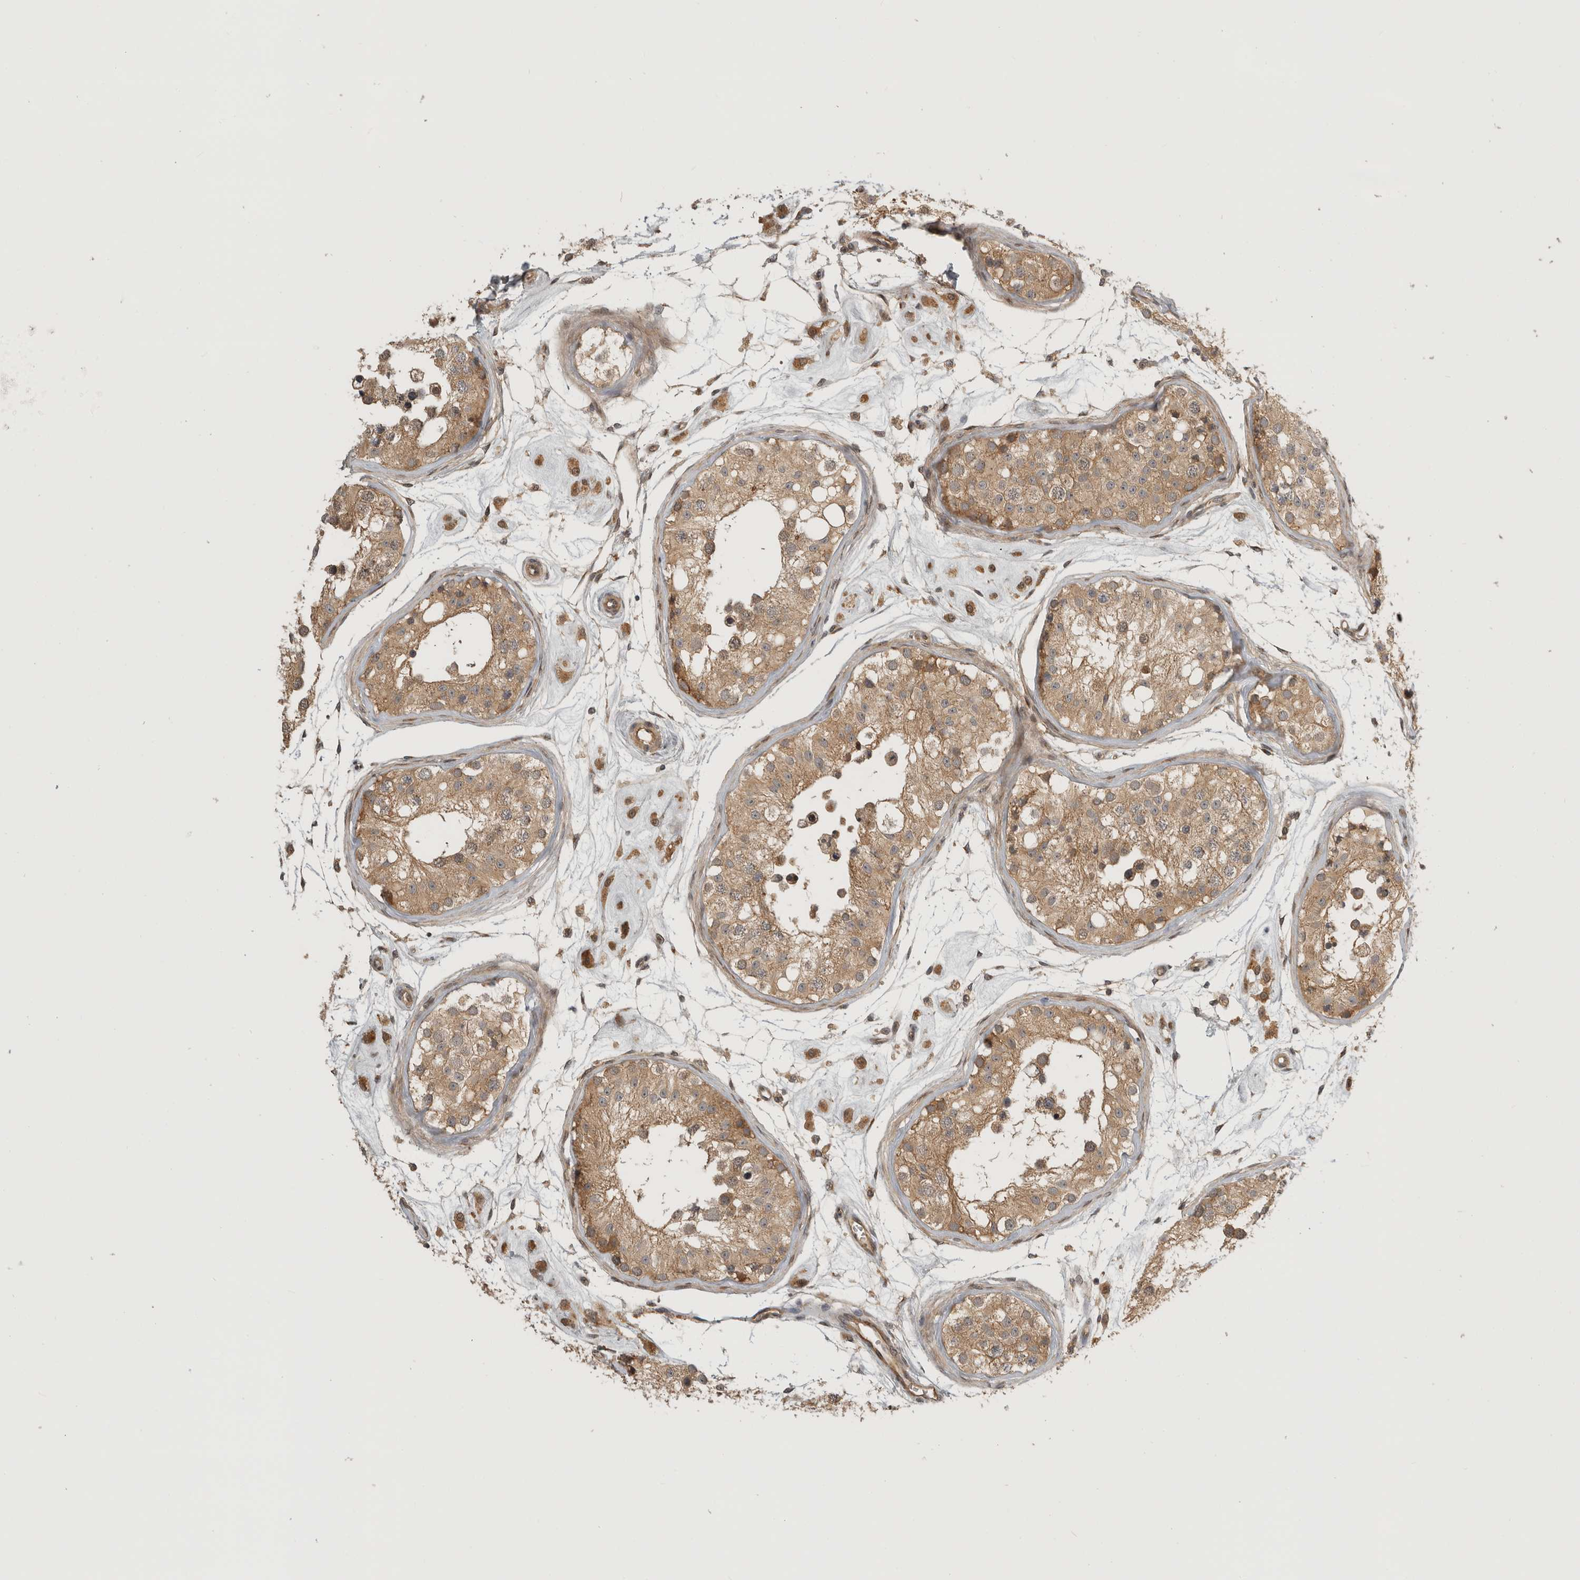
{"staining": {"intensity": "moderate", "quantity": ">75%", "location": "cytoplasmic/membranous"}, "tissue": "testis", "cell_type": "Cells in seminiferous ducts", "image_type": "normal", "snomed": [{"axis": "morphology", "description": "Normal tissue, NOS"}, {"axis": "morphology", "description": "Adenocarcinoma, metastatic, NOS"}, {"axis": "topography", "description": "Testis"}], "caption": "Benign testis exhibits moderate cytoplasmic/membranous expression in approximately >75% of cells in seminiferous ducts.", "gene": "CUEDC1", "patient": {"sex": "male", "age": 26}}